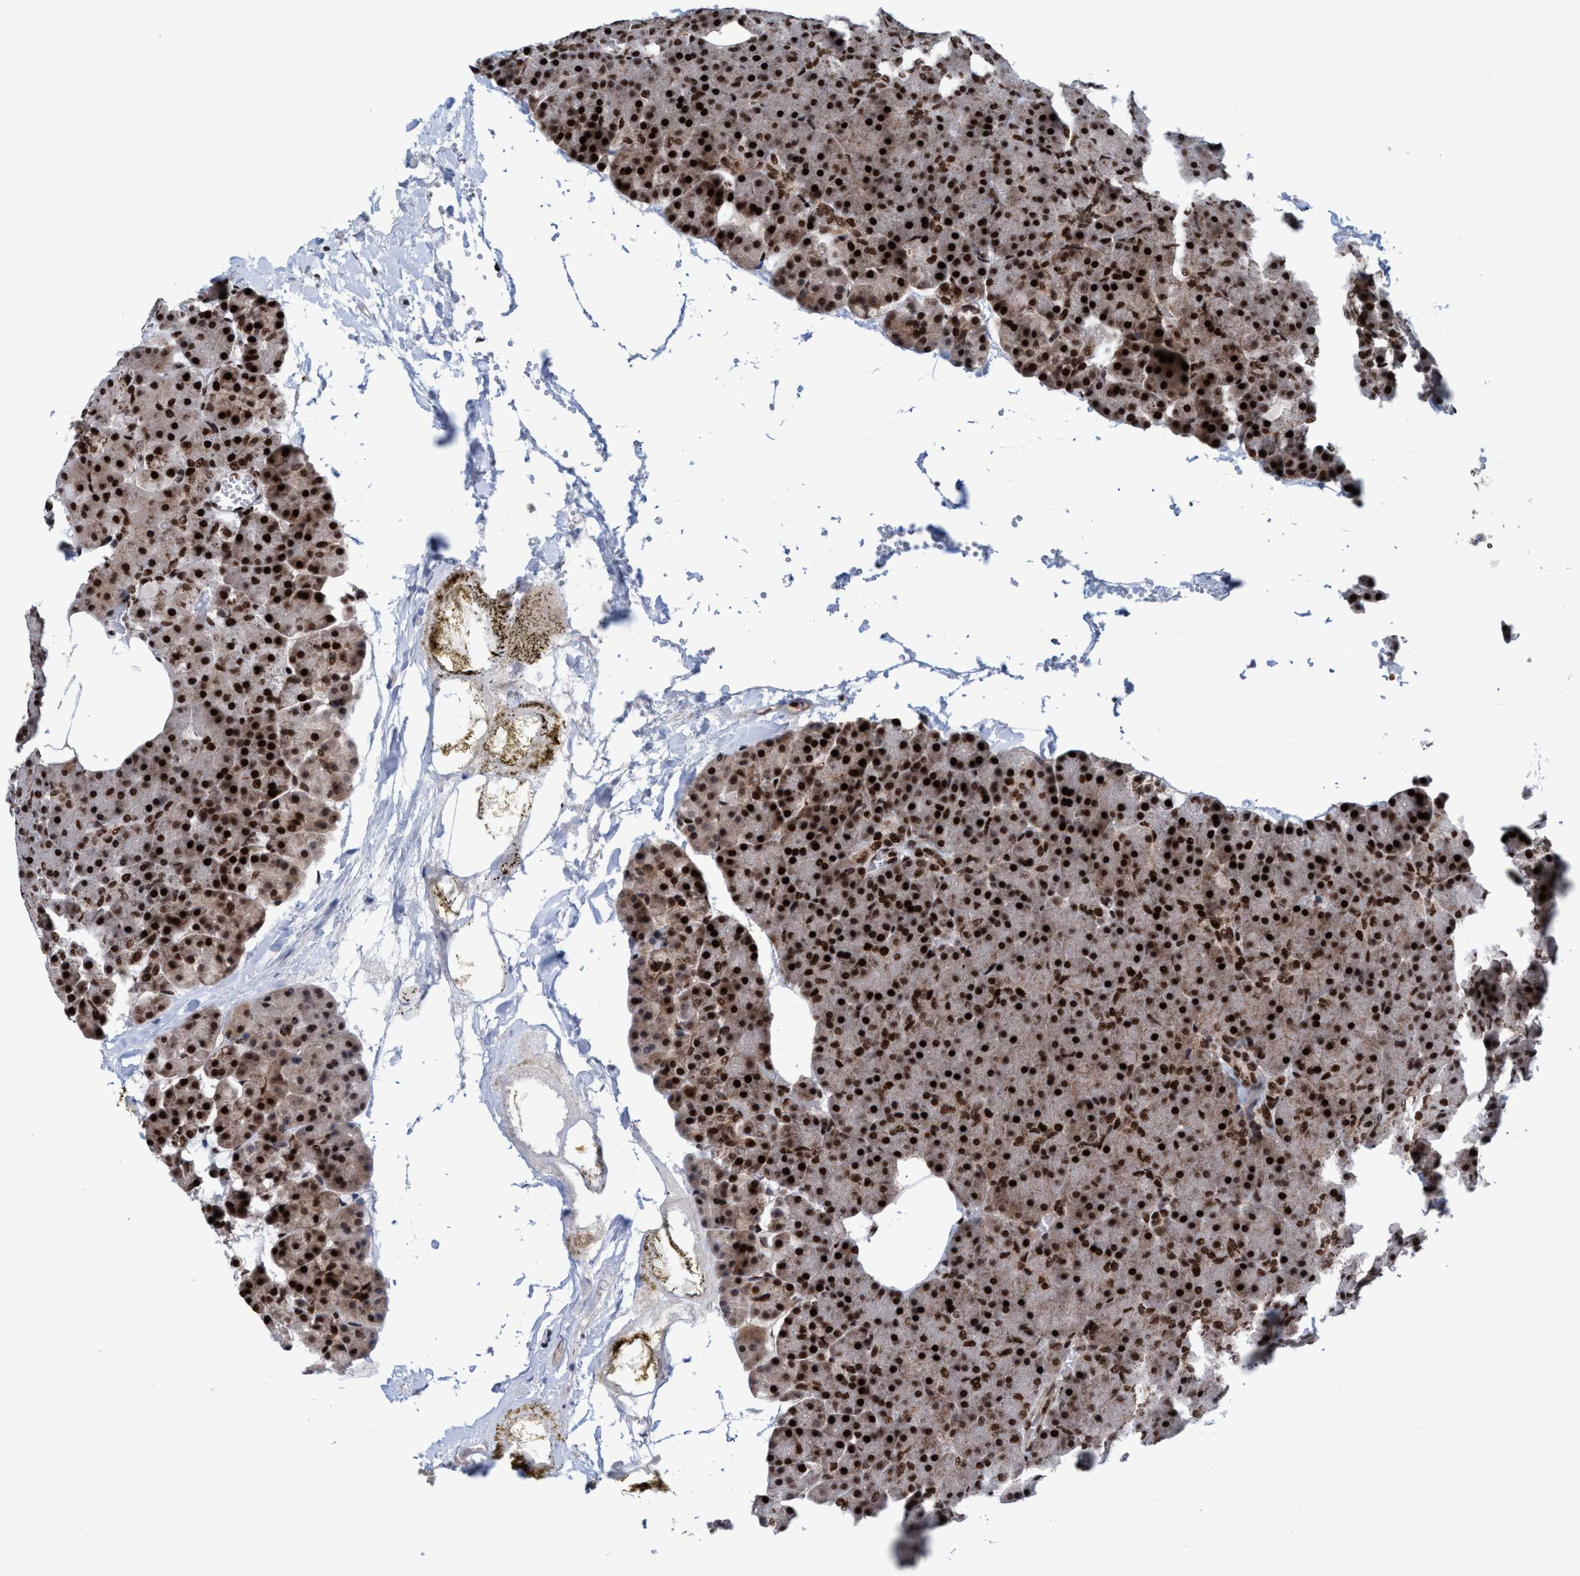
{"staining": {"intensity": "strong", "quantity": ">75%", "location": "nuclear"}, "tissue": "pancreas", "cell_type": "Exocrine glandular cells", "image_type": "normal", "snomed": [{"axis": "morphology", "description": "Normal tissue, NOS"}, {"axis": "topography", "description": "Pancreas"}], "caption": "Approximately >75% of exocrine glandular cells in benign pancreas demonstrate strong nuclear protein positivity as visualized by brown immunohistochemical staining.", "gene": "TOPBP1", "patient": {"sex": "female", "age": 35}}